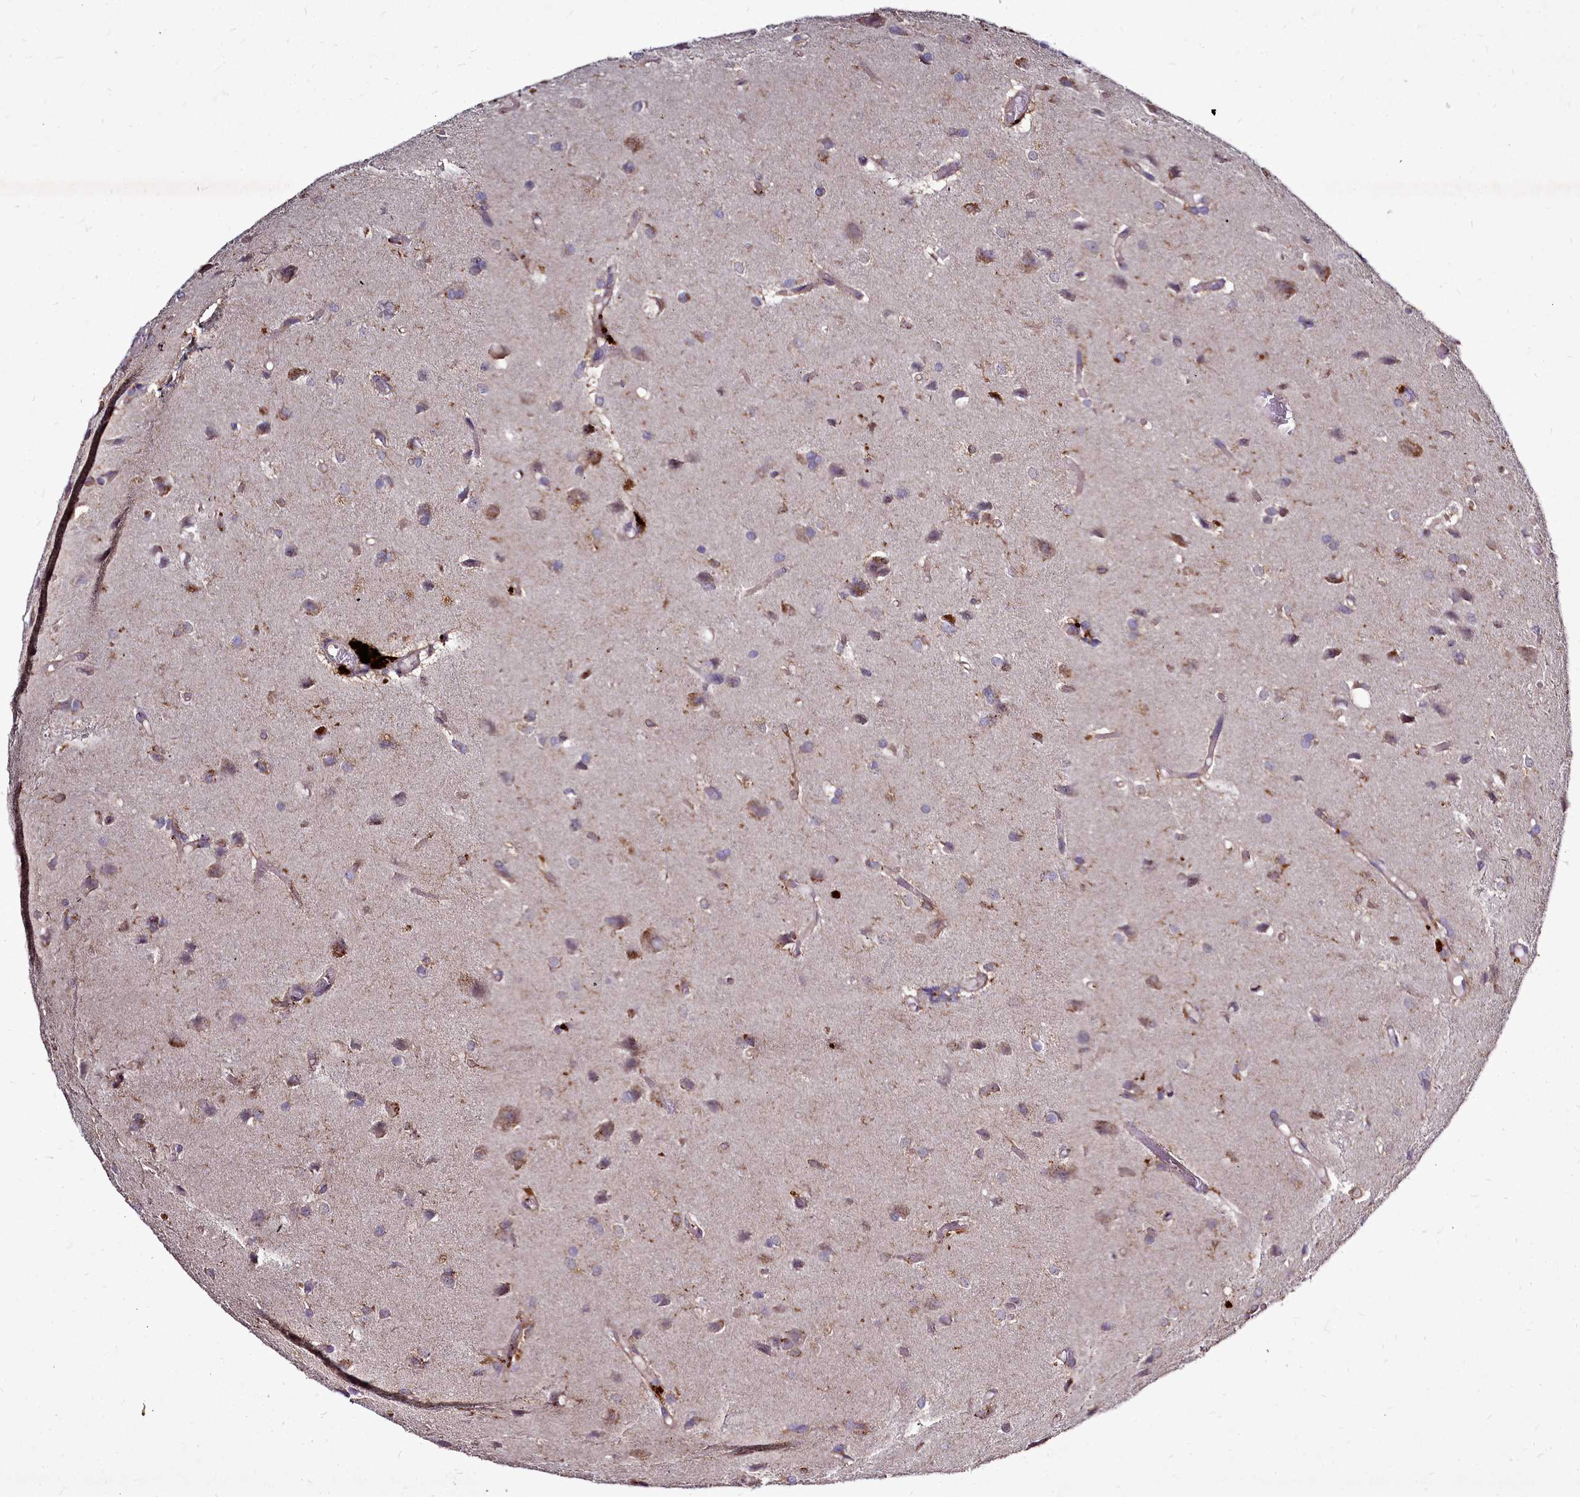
{"staining": {"intensity": "weak", "quantity": "25%-75%", "location": "cytoplasmic/membranous"}, "tissue": "glioma", "cell_type": "Tumor cells", "image_type": "cancer", "snomed": [{"axis": "morphology", "description": "Glioma, malignant, High grade"}, {"axis": "topography", "description": "Brain"}], "caption": "This is an image of IHC staining of malignant glioma (high-grade), which shows weak staining in the cytoplasmic/membranous of tumor cells.", "gene": "NCKAP1L", "patient": {"sex": "female", "age": 50}}